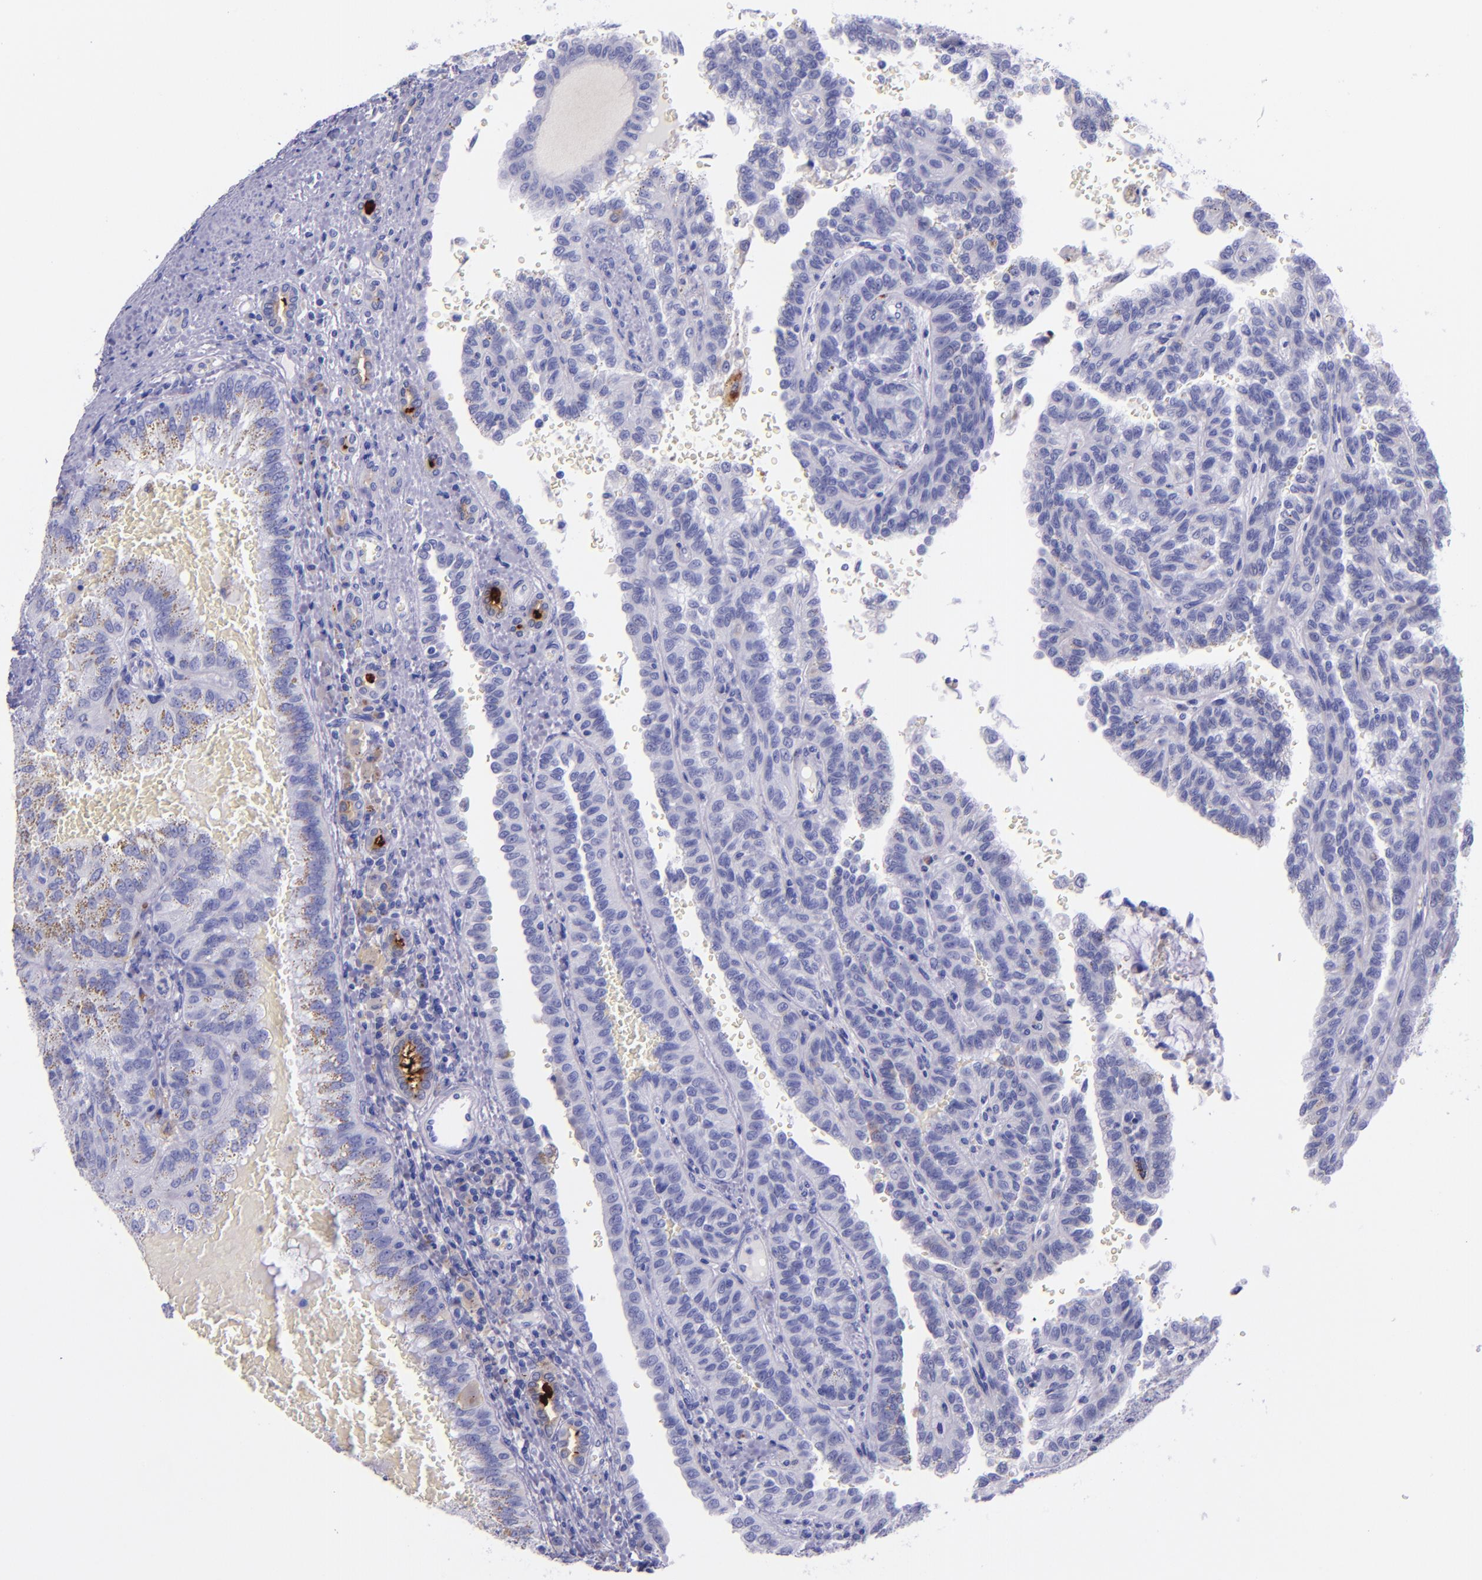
{"staining": {"intensity": "negative", "quantity": "none", "location": "none"}, "tissue": "renal cancer", "cell_type": "Tumor cells", "image_type": "cancer", "snomed": [{"axis": "morphology", "description": "Inflammation, NOS"}, {"axis": "morphology", "description": "Adenocarcinoma, NOS"}, {"axis": "topography", "description": "Kidney"}], "caption": "Protein analysis of renal cancer demonstrates no significant expression in tumor cells.", "gene": "SLPI", "patient": {"sex": "male", "age": 68}}